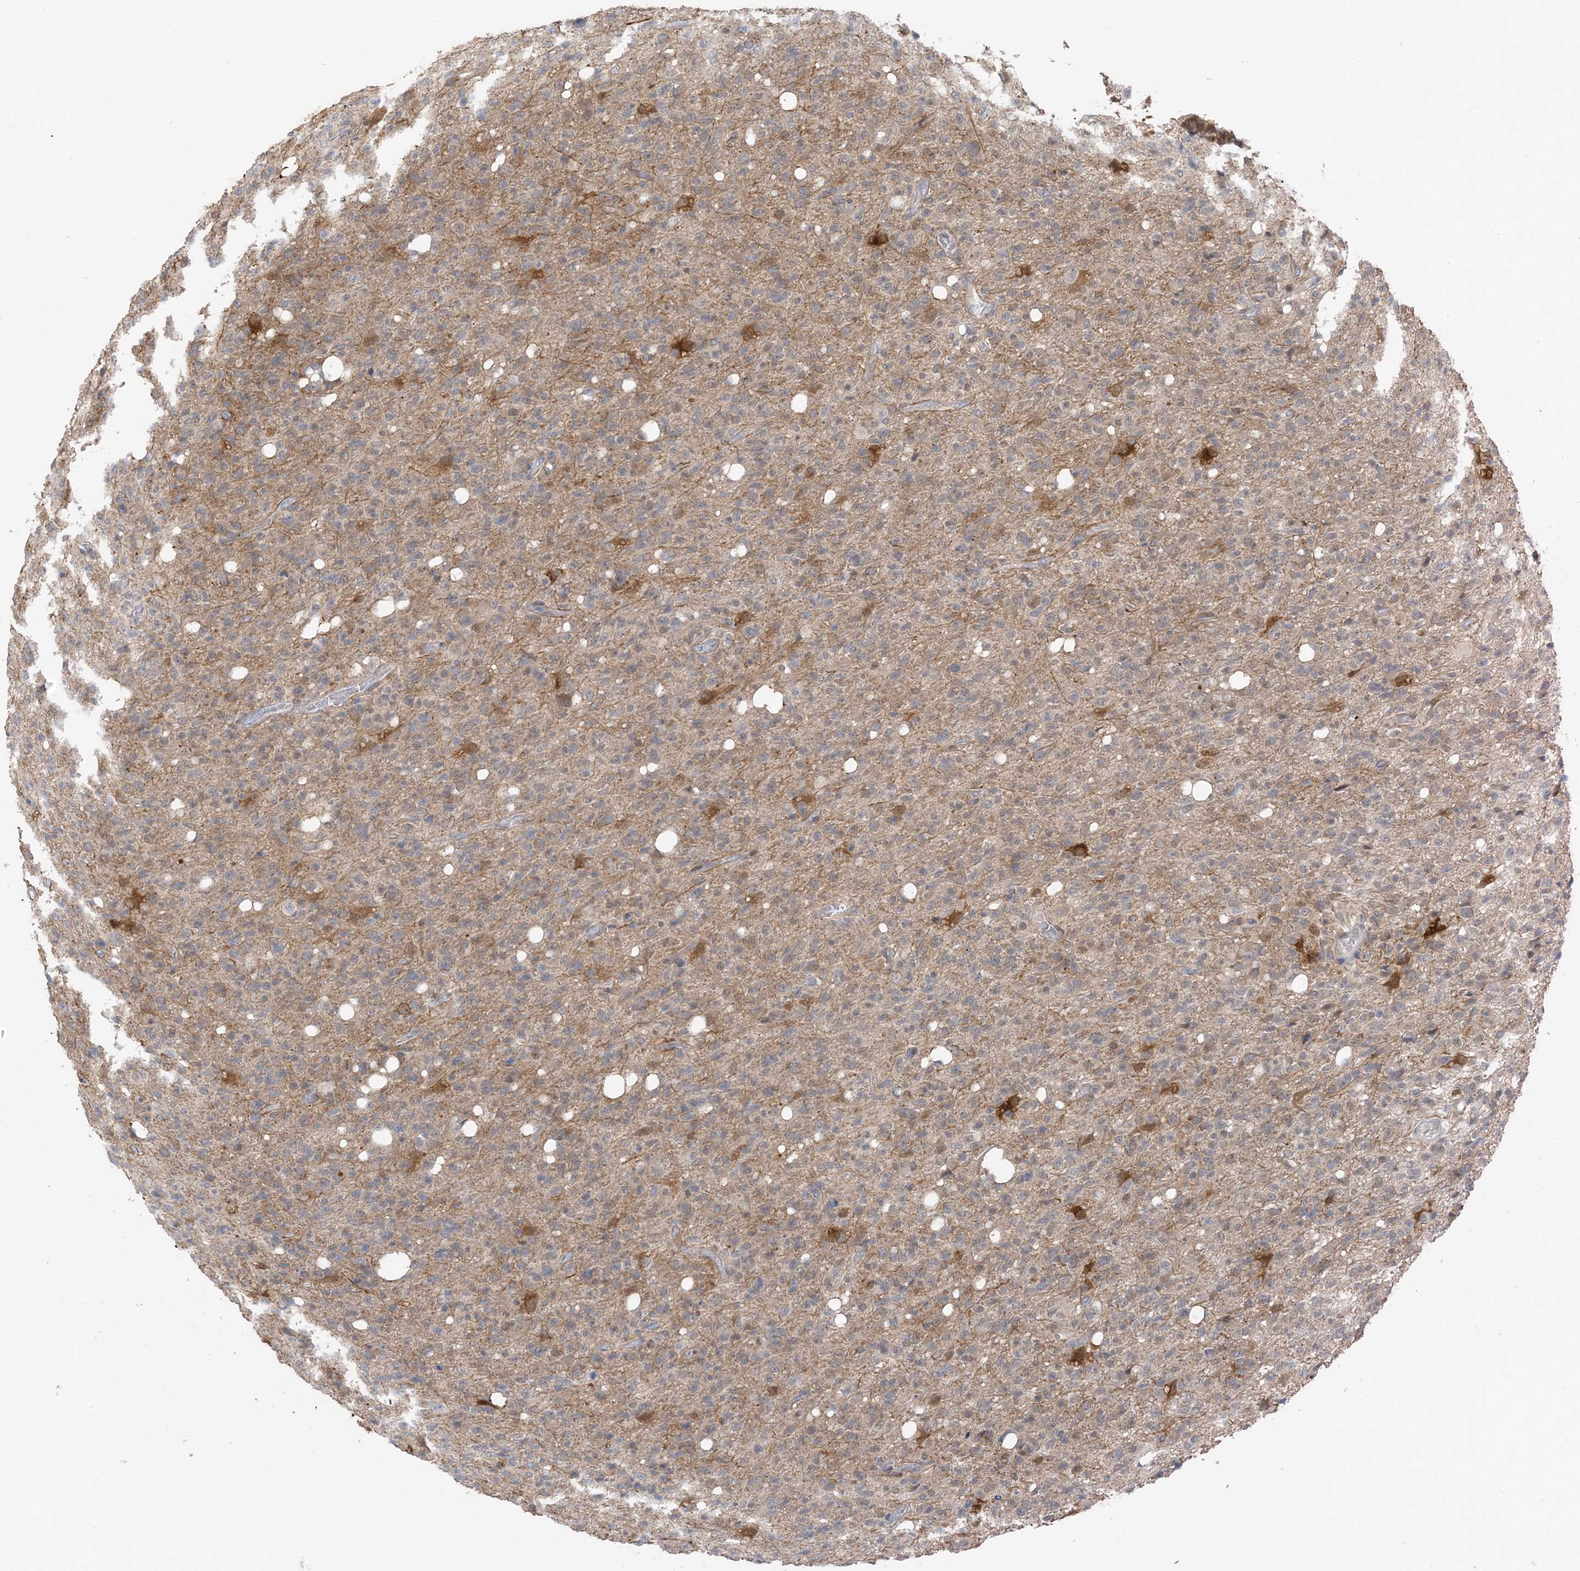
{"staining": {"intensity": "negative", "quantity": "none", "location": "none"}, "tissue": "glioma", "cell_type": "Tumor cells", "image_type": "cancer", "snomed": [{"axis": "morphology", "description": "Glioma, malignant, High grade"}, {"axis": "topography", "description": "Brain"}], "caption": "This is a photomicrograph of immunohistochemistry staining of glioma, which shows no expression in tumor cells.", "gene": "ZC3H12A", "patient": {"sex": "female", "age": 57}}